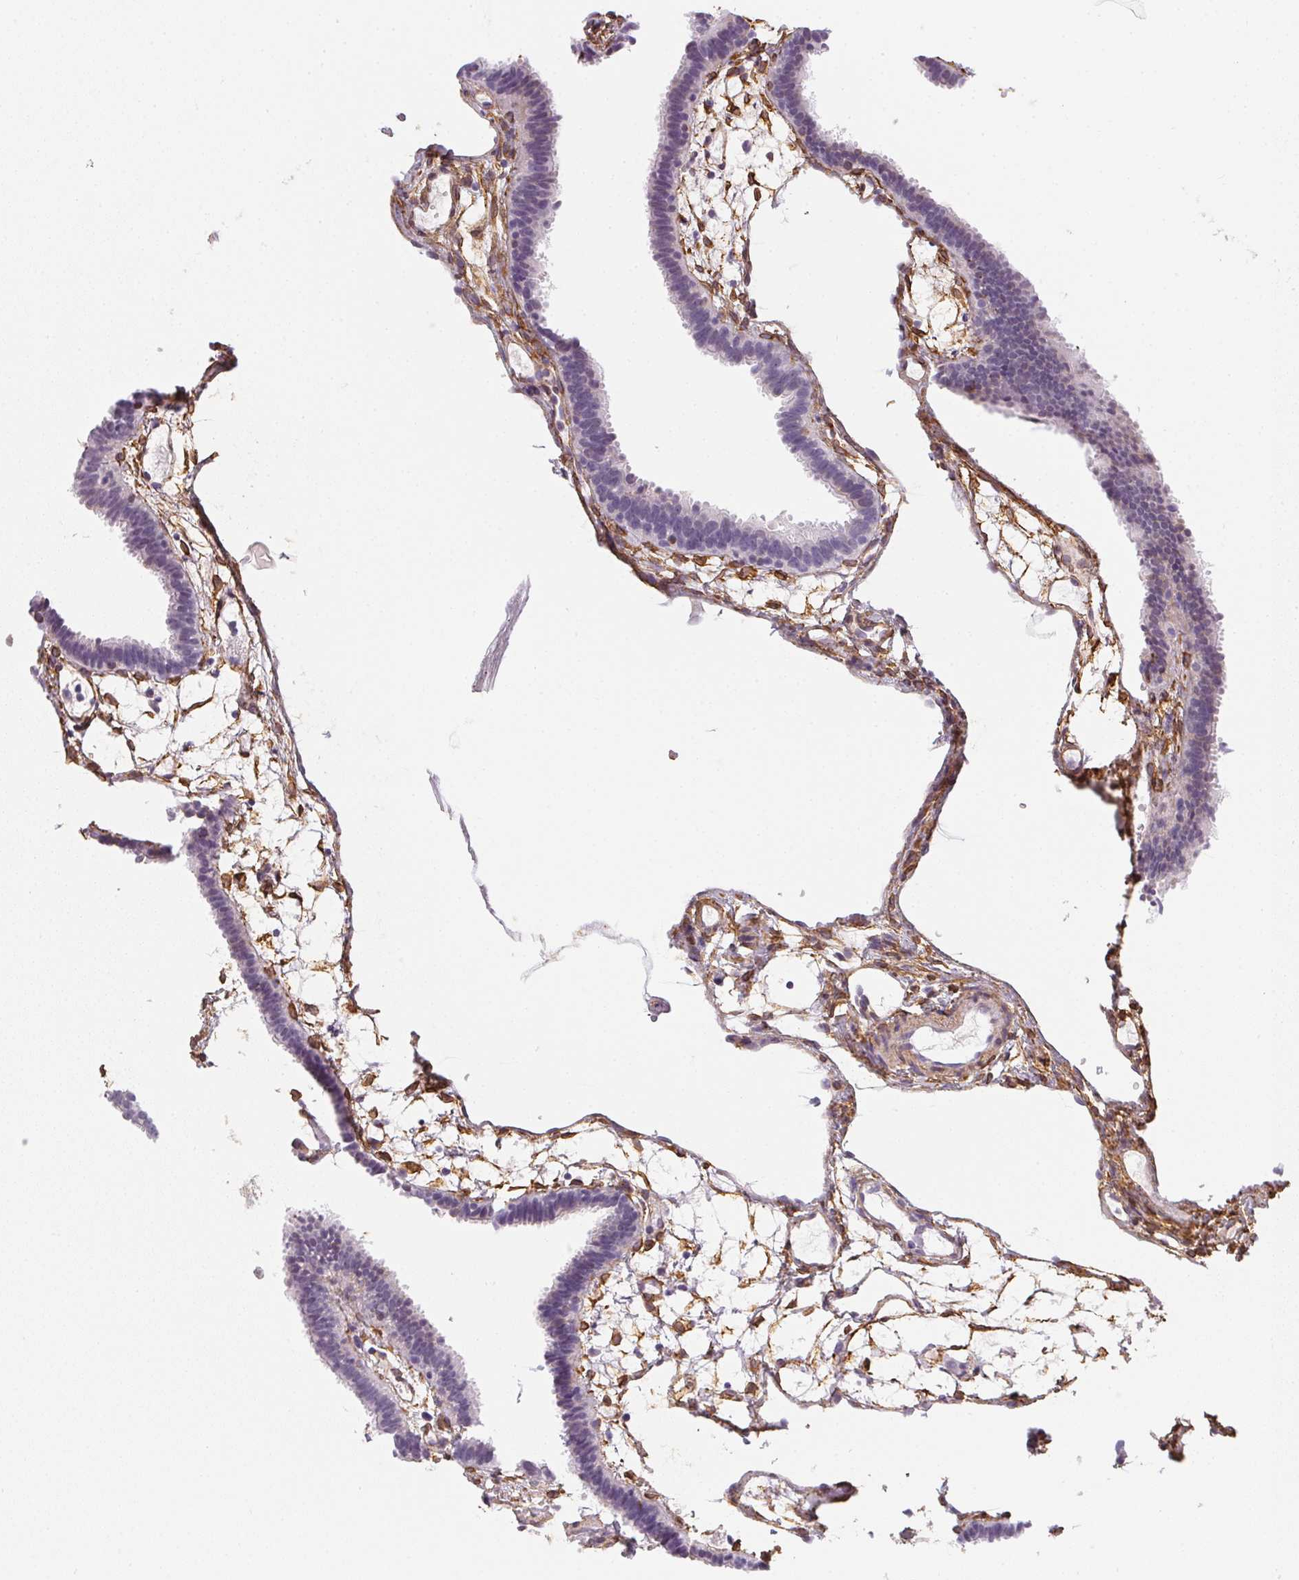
{"staining": {"intensity": "negative", "quantity": "none", "location": "none"}, "tissue": "fallopian tube", "cell_type": "Glandular cells", "image_type": "normal", "snomed": [{"axis": "morphology", "description": "Normal tissue, NOS"}, {"axis": "topography", "description": "Fallopian tube"}], "caption": "This is a micrograph of immunohistochemistry (IHC) staining of unremarkable fallopian tube, which shows no positivity in glandular cells. (Immunohistochemistry (ihc), brightfield microscopy, high magnification).", "gene": "RSBN1", "patient": {"sex": "female", "age": 37}}